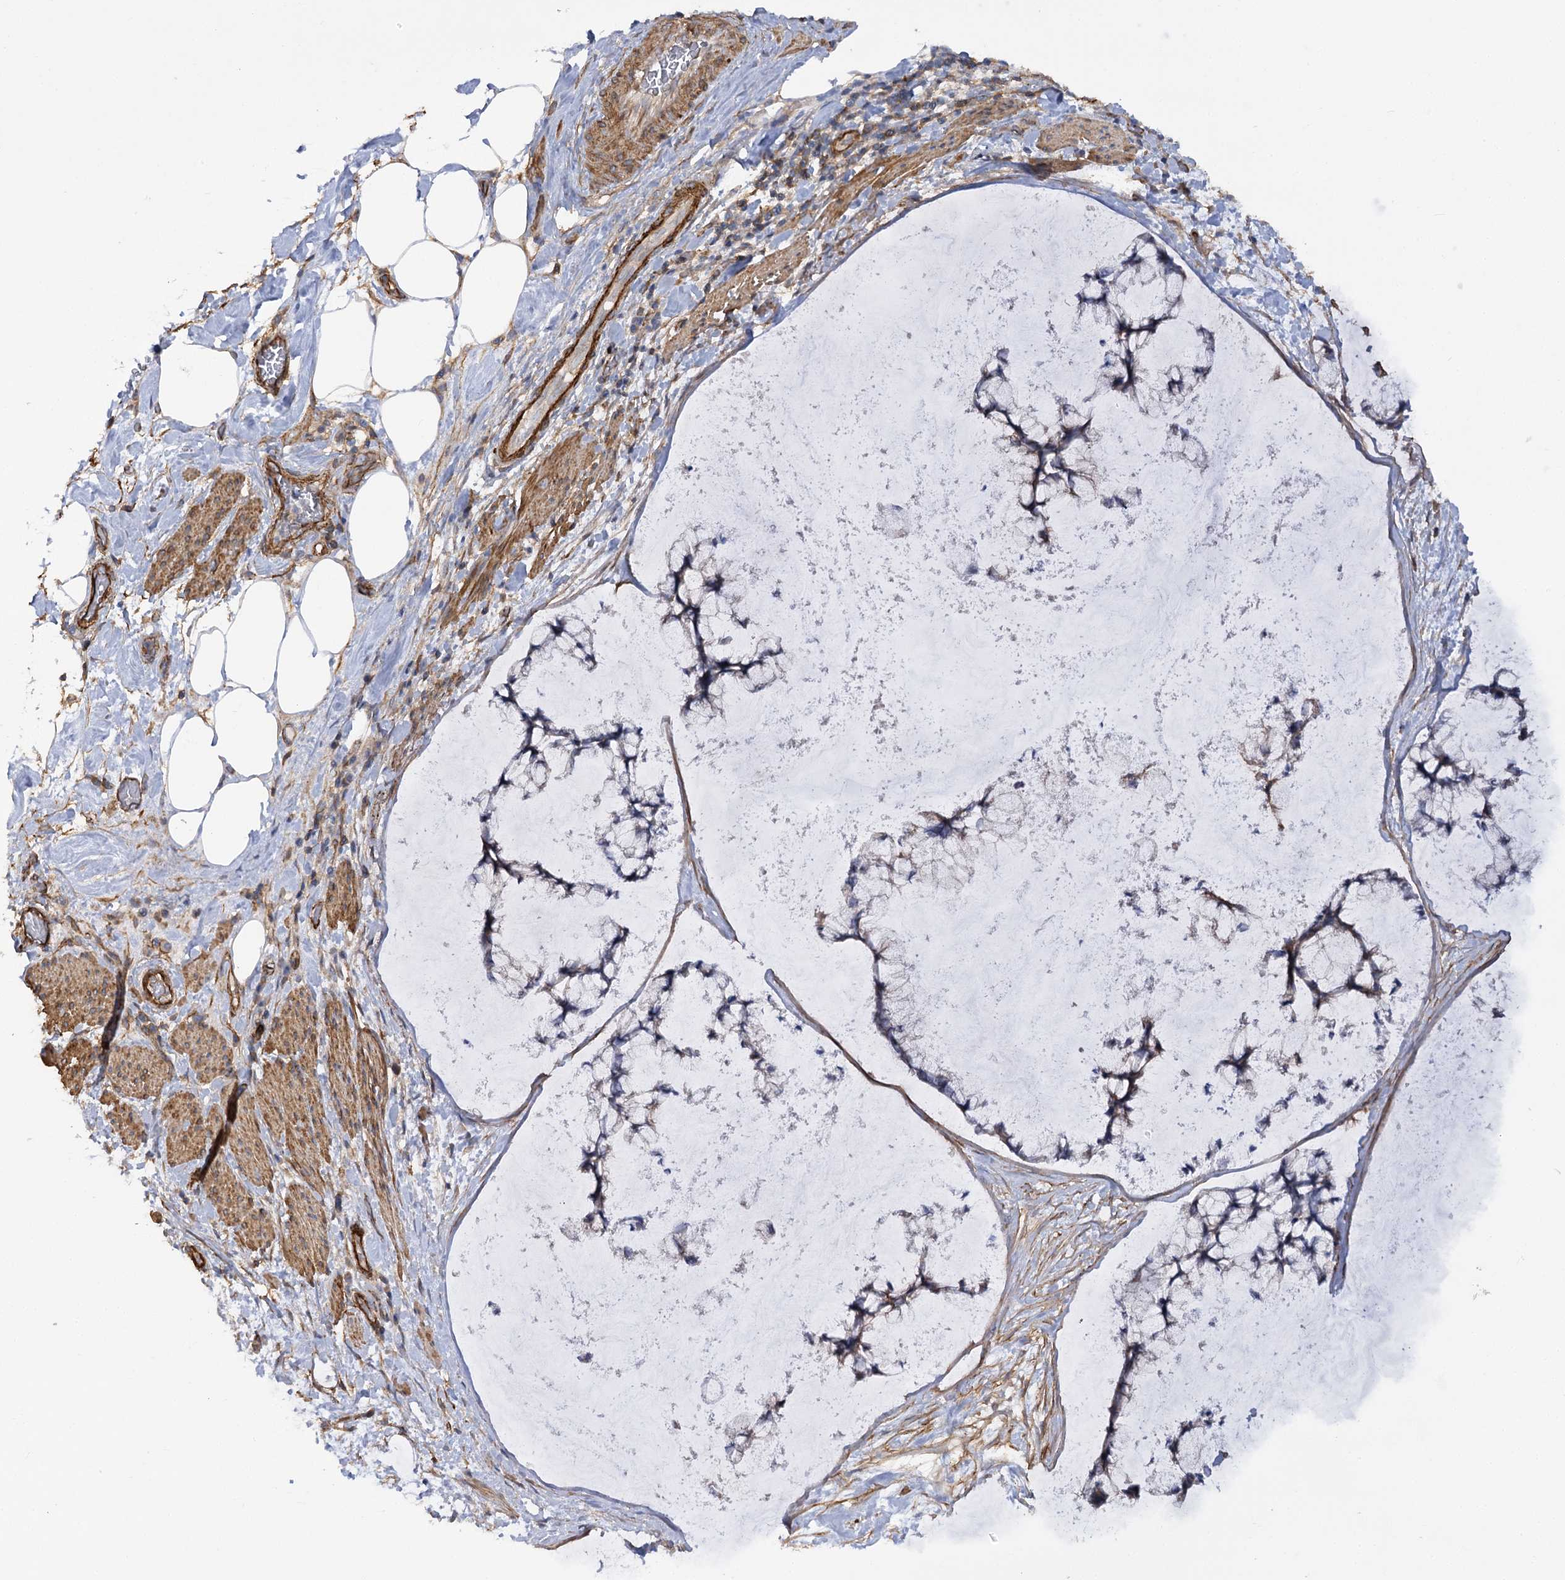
{"staining": {"intensity": "negative", "quantity": "none", "location": "none"}, "tissue": "ovarian cancer", "cell_type": "Tumor cells", "image_type": "cancer", "snomed": [{"axis": "morphology", "description": "Cystadenocarcinoma, mucinous, NOS"}, {"axis": "topography", "description": "Ovary"}], "caption": "This is an IHC image of human mucinous cystadenocarcinoma (ovarian). There is no staining in tumor cells.", "gene": "SYNPO2", "patient": {"sex": "female", "age": 42}}